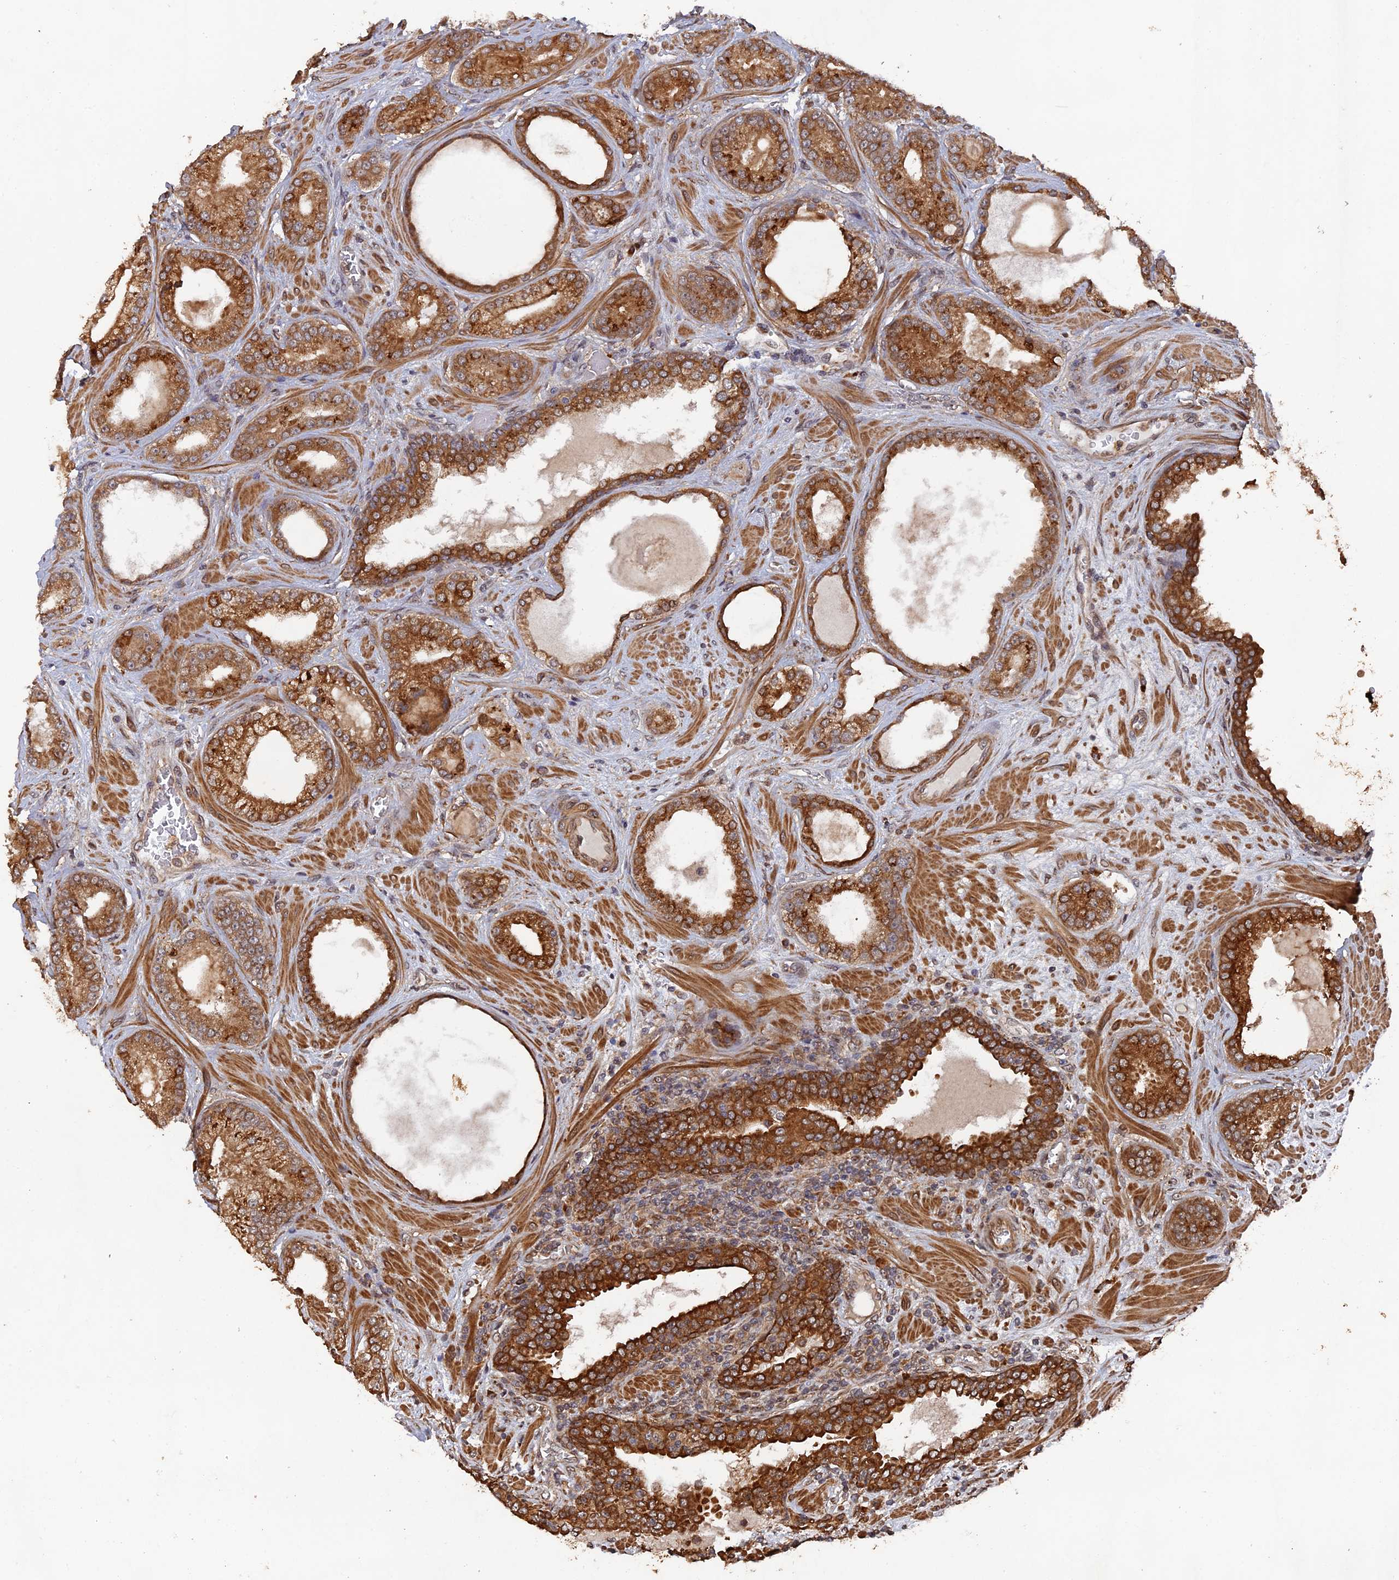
{"staining": {"intensity": "moderate", "quantity": ">75%", "location": "cytoplasmic/membranous"}, "tissue": "prostate cancer", "cell_type": "Tumor cells", "image_type": "cancer", "snomed": [{"axis": "morphology", "description": "Adenocarcinoma, Low grade"}, {"axis": "topography", "description": "Prostate"}], "caption": "A photomicrograph showing moderate cytoplasmic/membranous staining in approximately >75% of tumor cells in prostate cancer, as visualized by brown immunohistochemical staining.", "gene": "VPS37C", "patient": {"sex": "male", "age": 57}}